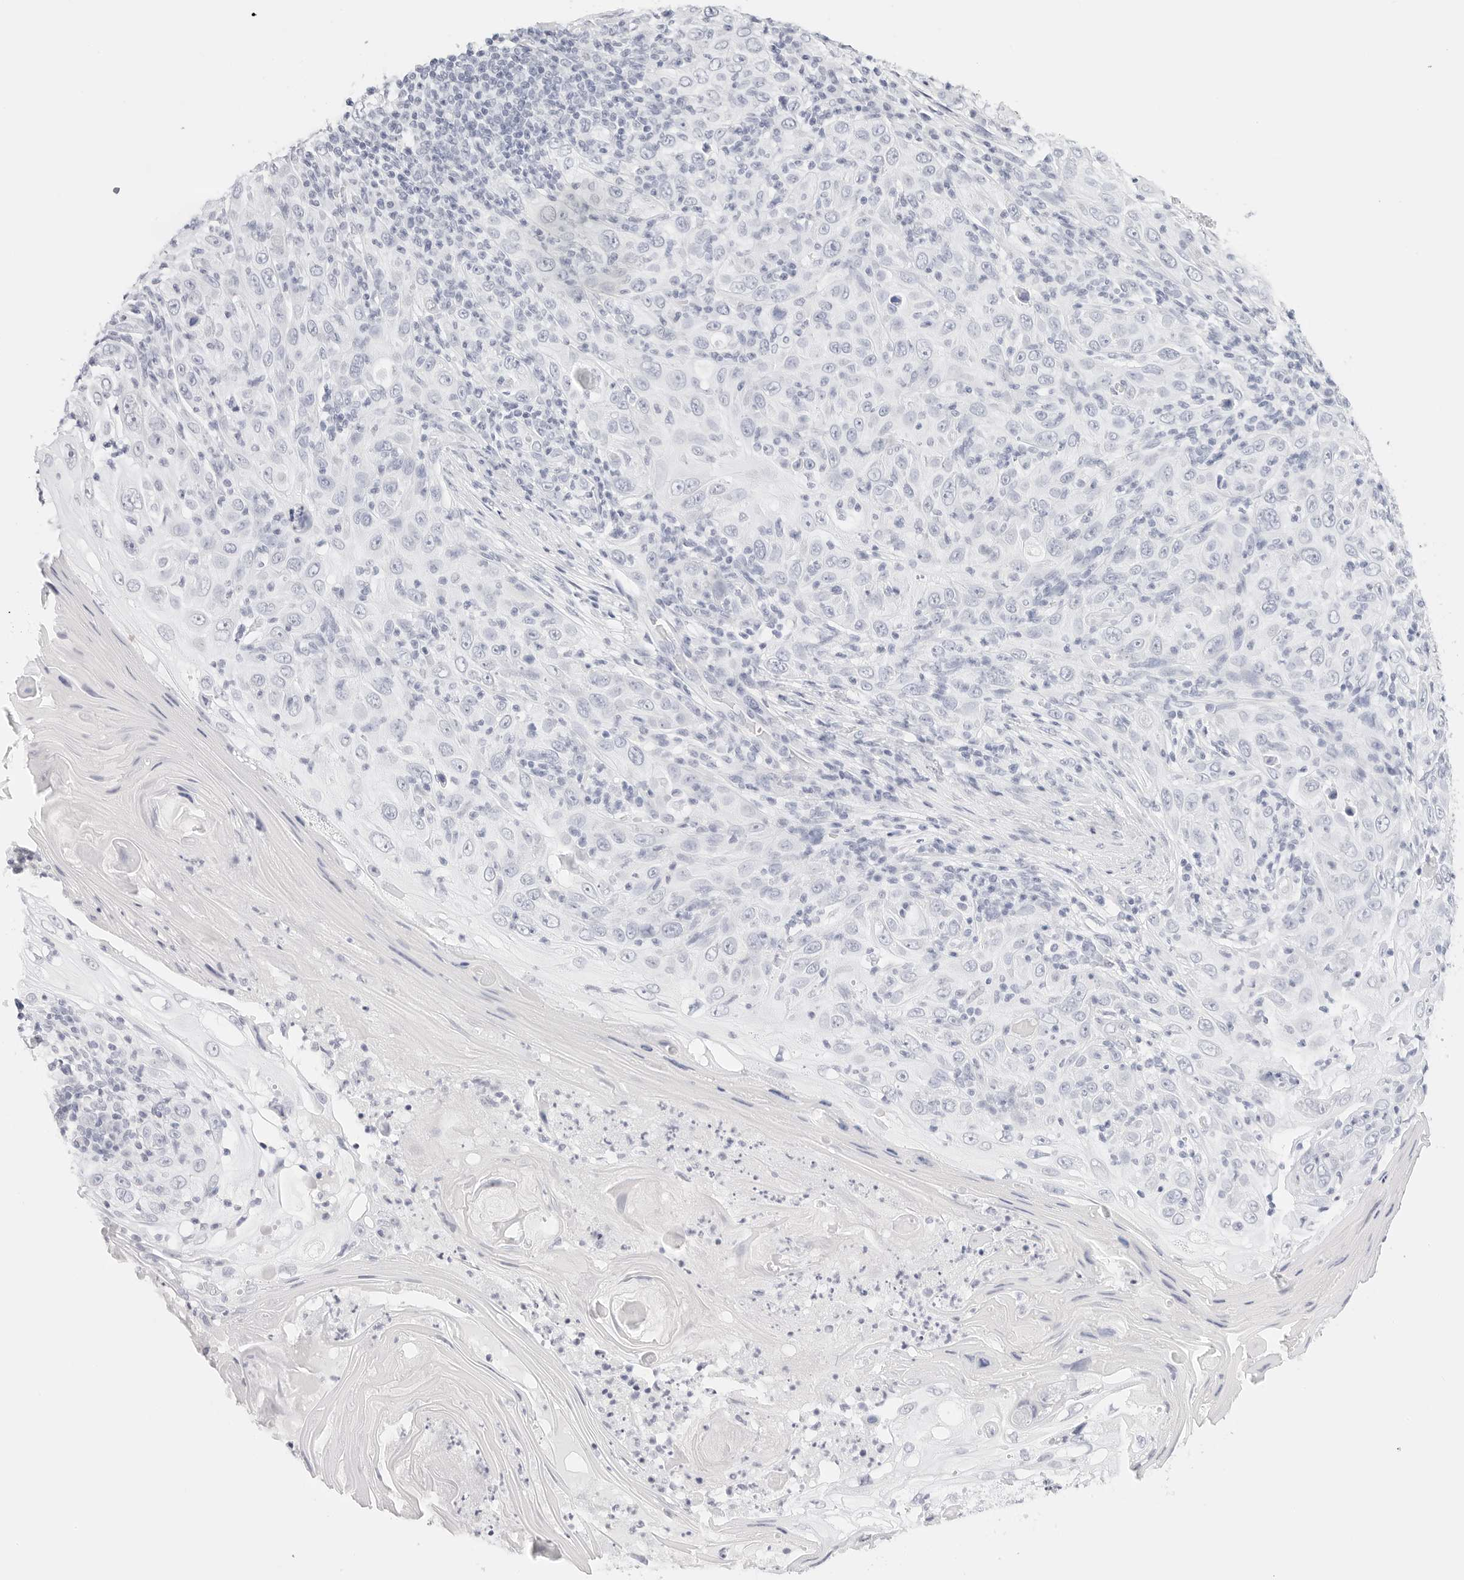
{"staining": {"intensity": "negative", "quantity": "none", "location": "none"}, "tissue": "skin cancer", "cell_type": "Tumor cells", "image_type": "cancer", "snomed": [{"axis": "morphology", "description": "Squamous cell carcinoma, NOS"}, {"axis": "topography", "description": "Skin"}], "caption": "This is an immunohistochemistry photomicrograph of human skin cancer (squamous cell carcinoma). There is no staining in tumor cells.", "gene": "TFF2", "patient": {"sex": "female", "age": 88}}